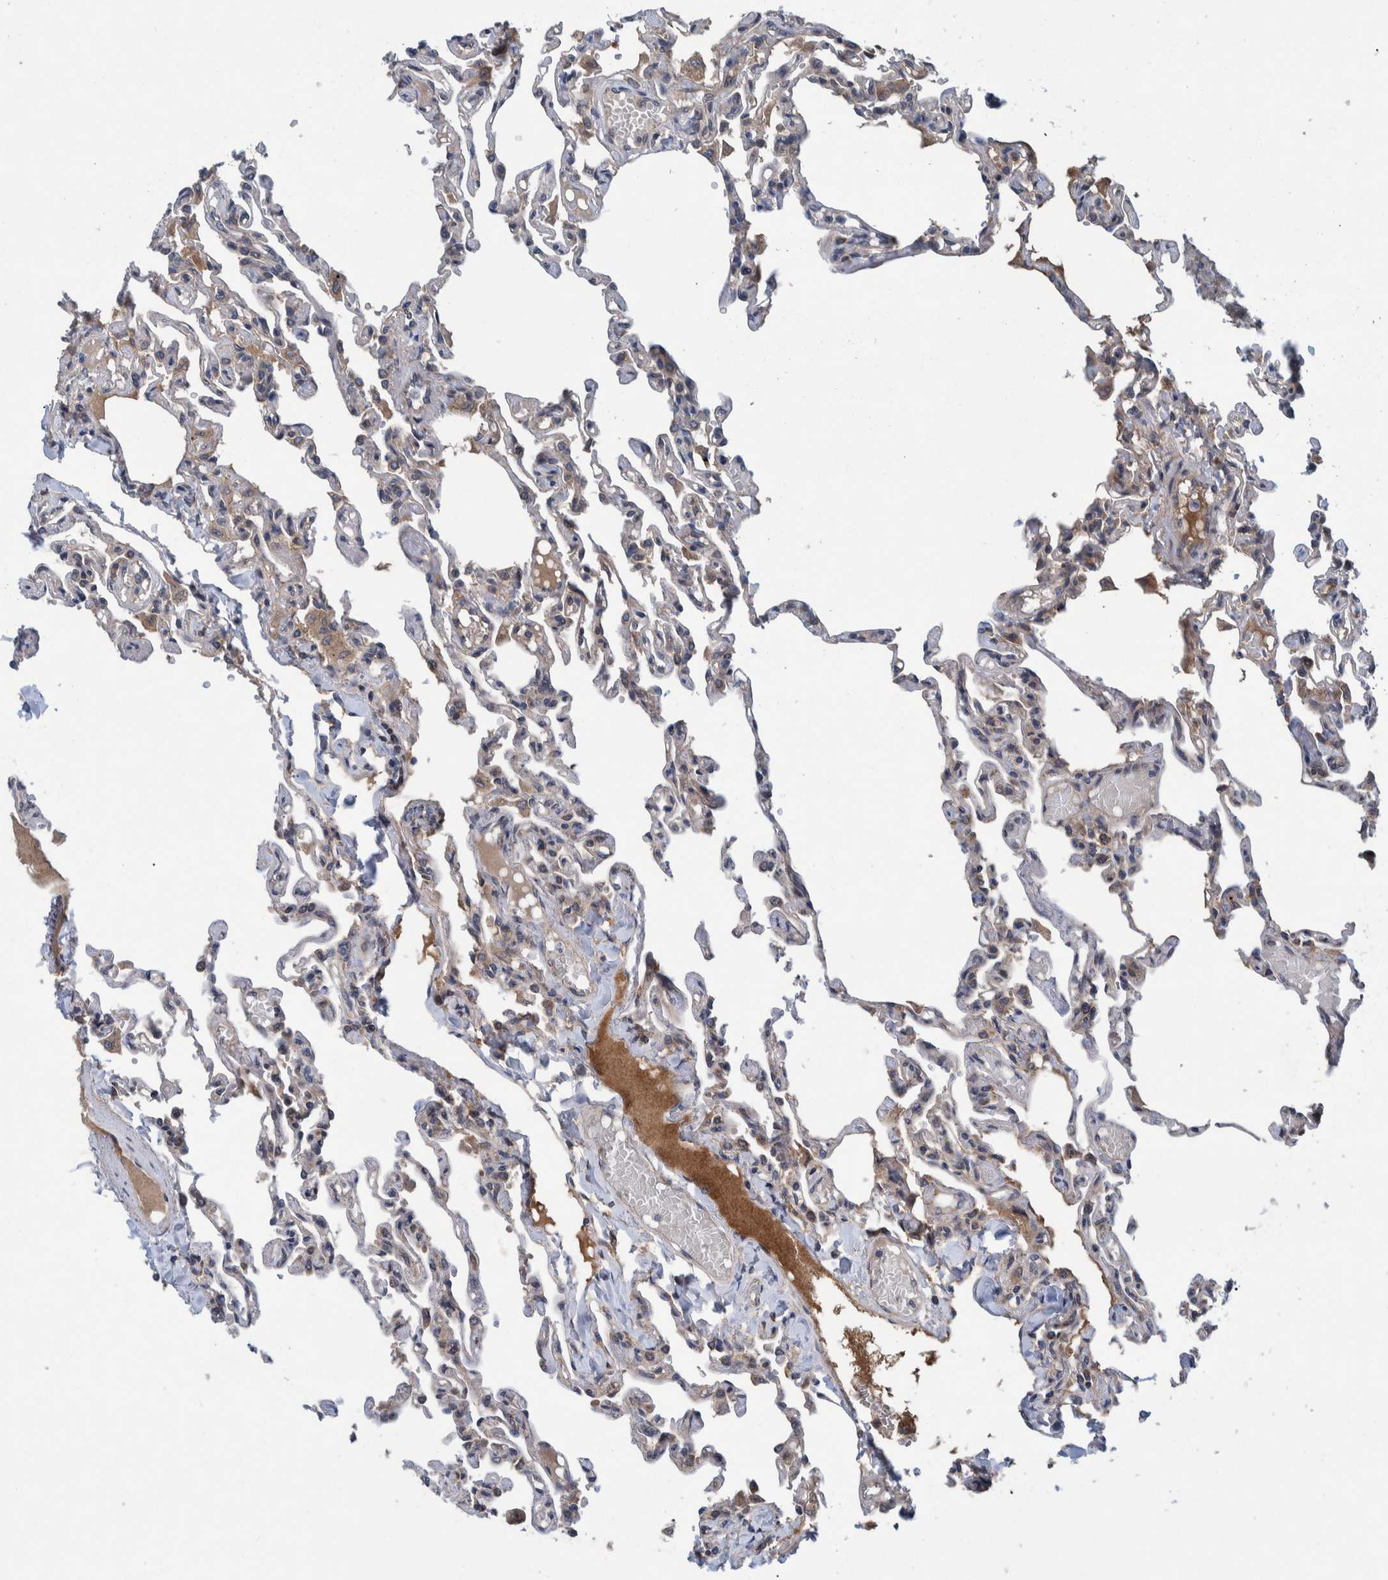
{"staining": {"intensity": "weak", "quantity": "<25%", "location": "cytoplasmic/membranous"}, "tissue": "lung", "cell_type": "Alveolar cells", "image_type": "normal", "snomed": [{"axis": "morphology", "description": "Normal tissue, NOS"}, {"axis": "topography", "description": "Lung"}], "caption": "Protein analysis of unremarkable lung reveals no significant positivity in alveolar cells.", "gene": "ITIH3", "patient": {"sex": "male", "age": 21}}